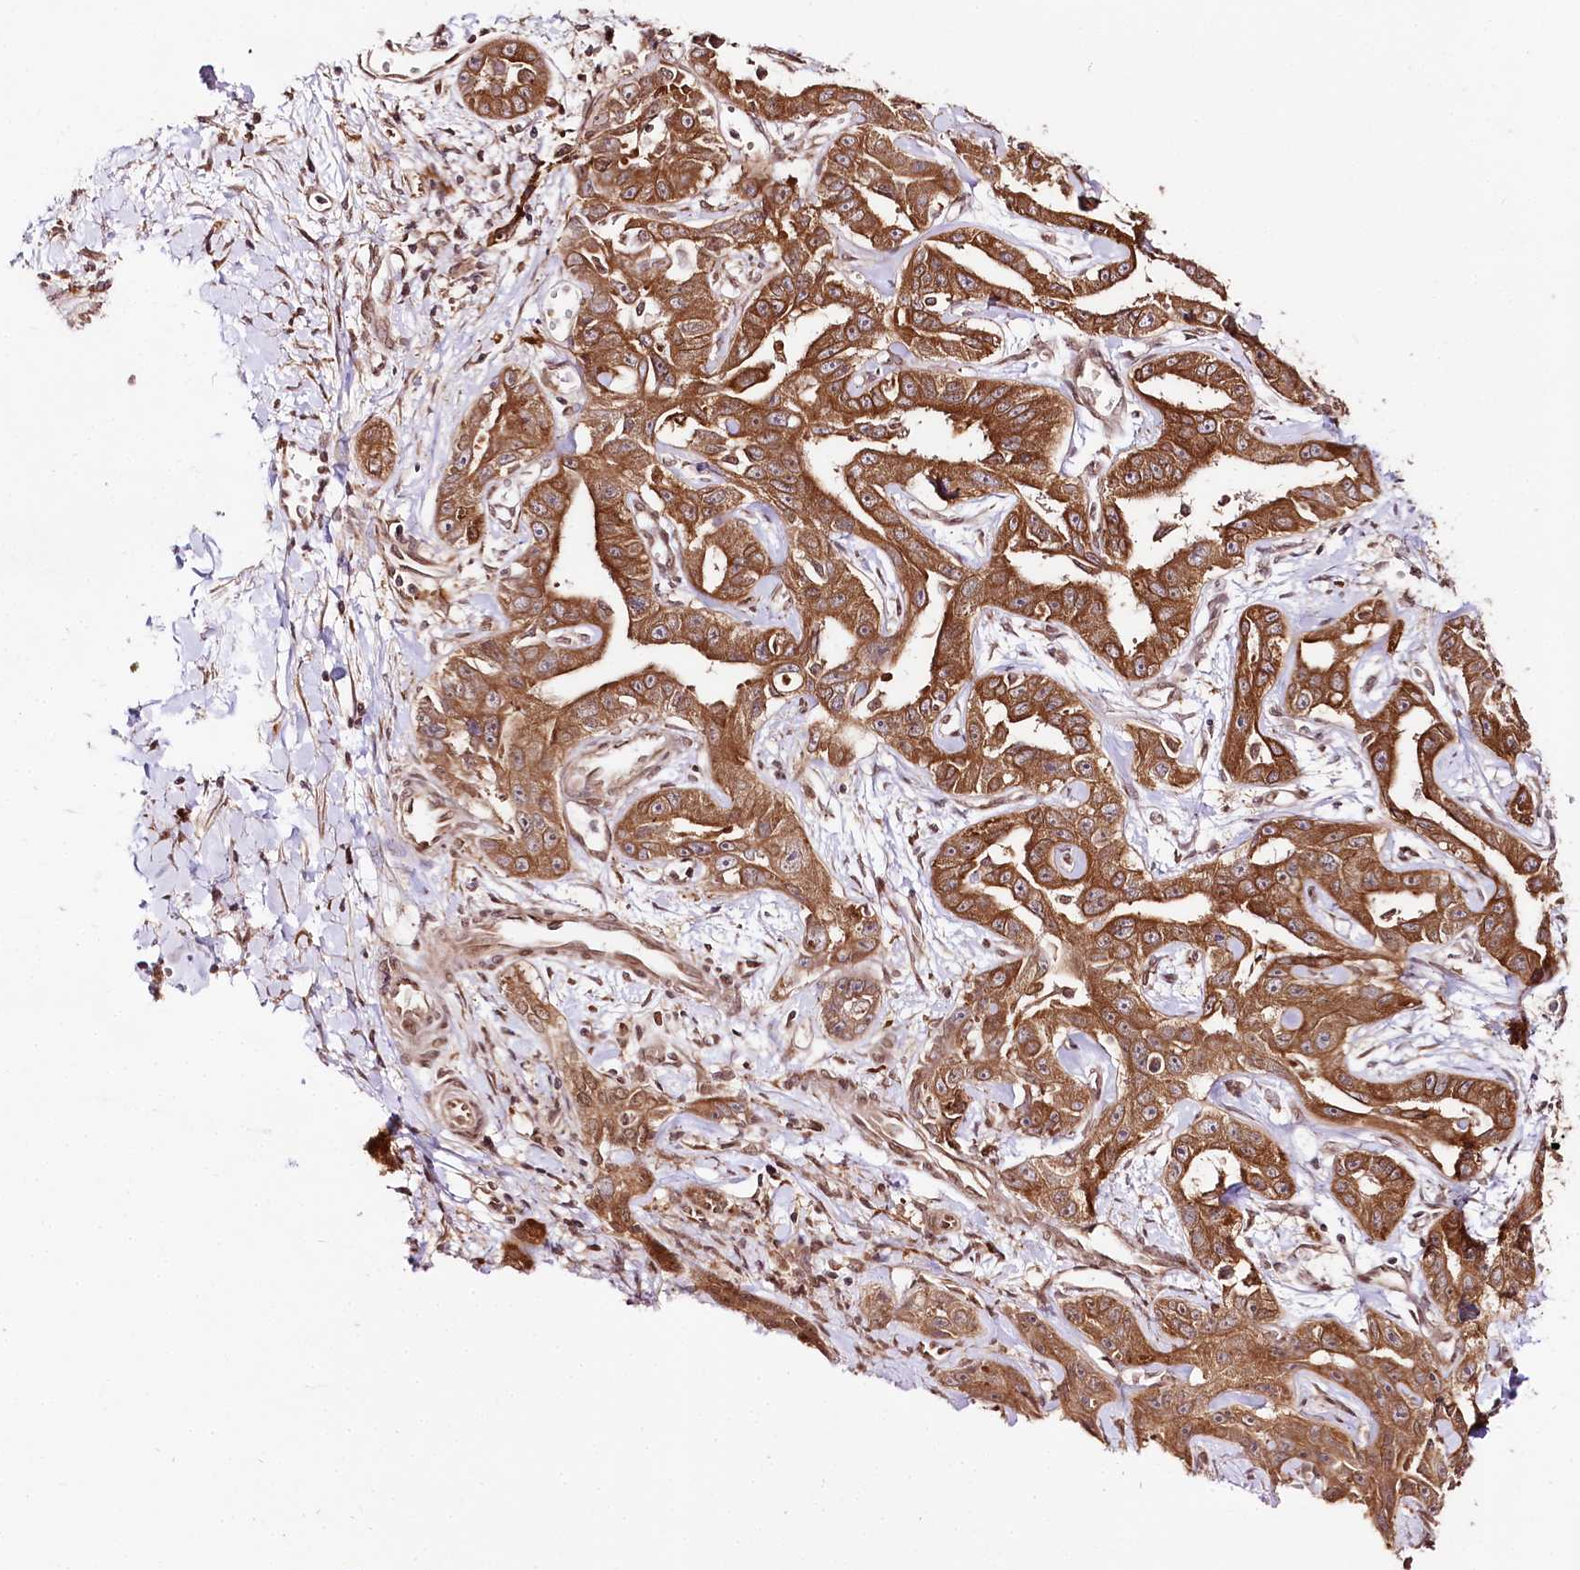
{"staining": {"intensity": "strong", "quantity": ">75%", "location": "cytoplasmic/membranous"}, "tissue": "liver cancer", "cell_type": "Tumor cells", "image_type": "cancer", "snomed": [{"axis": "morphology", "description": "Cholangiocarcinoma"}, {"axis": "topography", "description": "Liver"}], "caption": "High-magnification brightfield microscopy of liver cancer (cholangiocarcinoma) stained with DAB (3,3'-diaminobenzidine) (brown) and counterstained with hematoxylin (blue). tumor cells exhibit strong cytoplasmic/membranous positivity is appreciated in about>75% of cells.", "gene": "ENSG00000144785", "patient": {"sex": "male", "age": 59}}